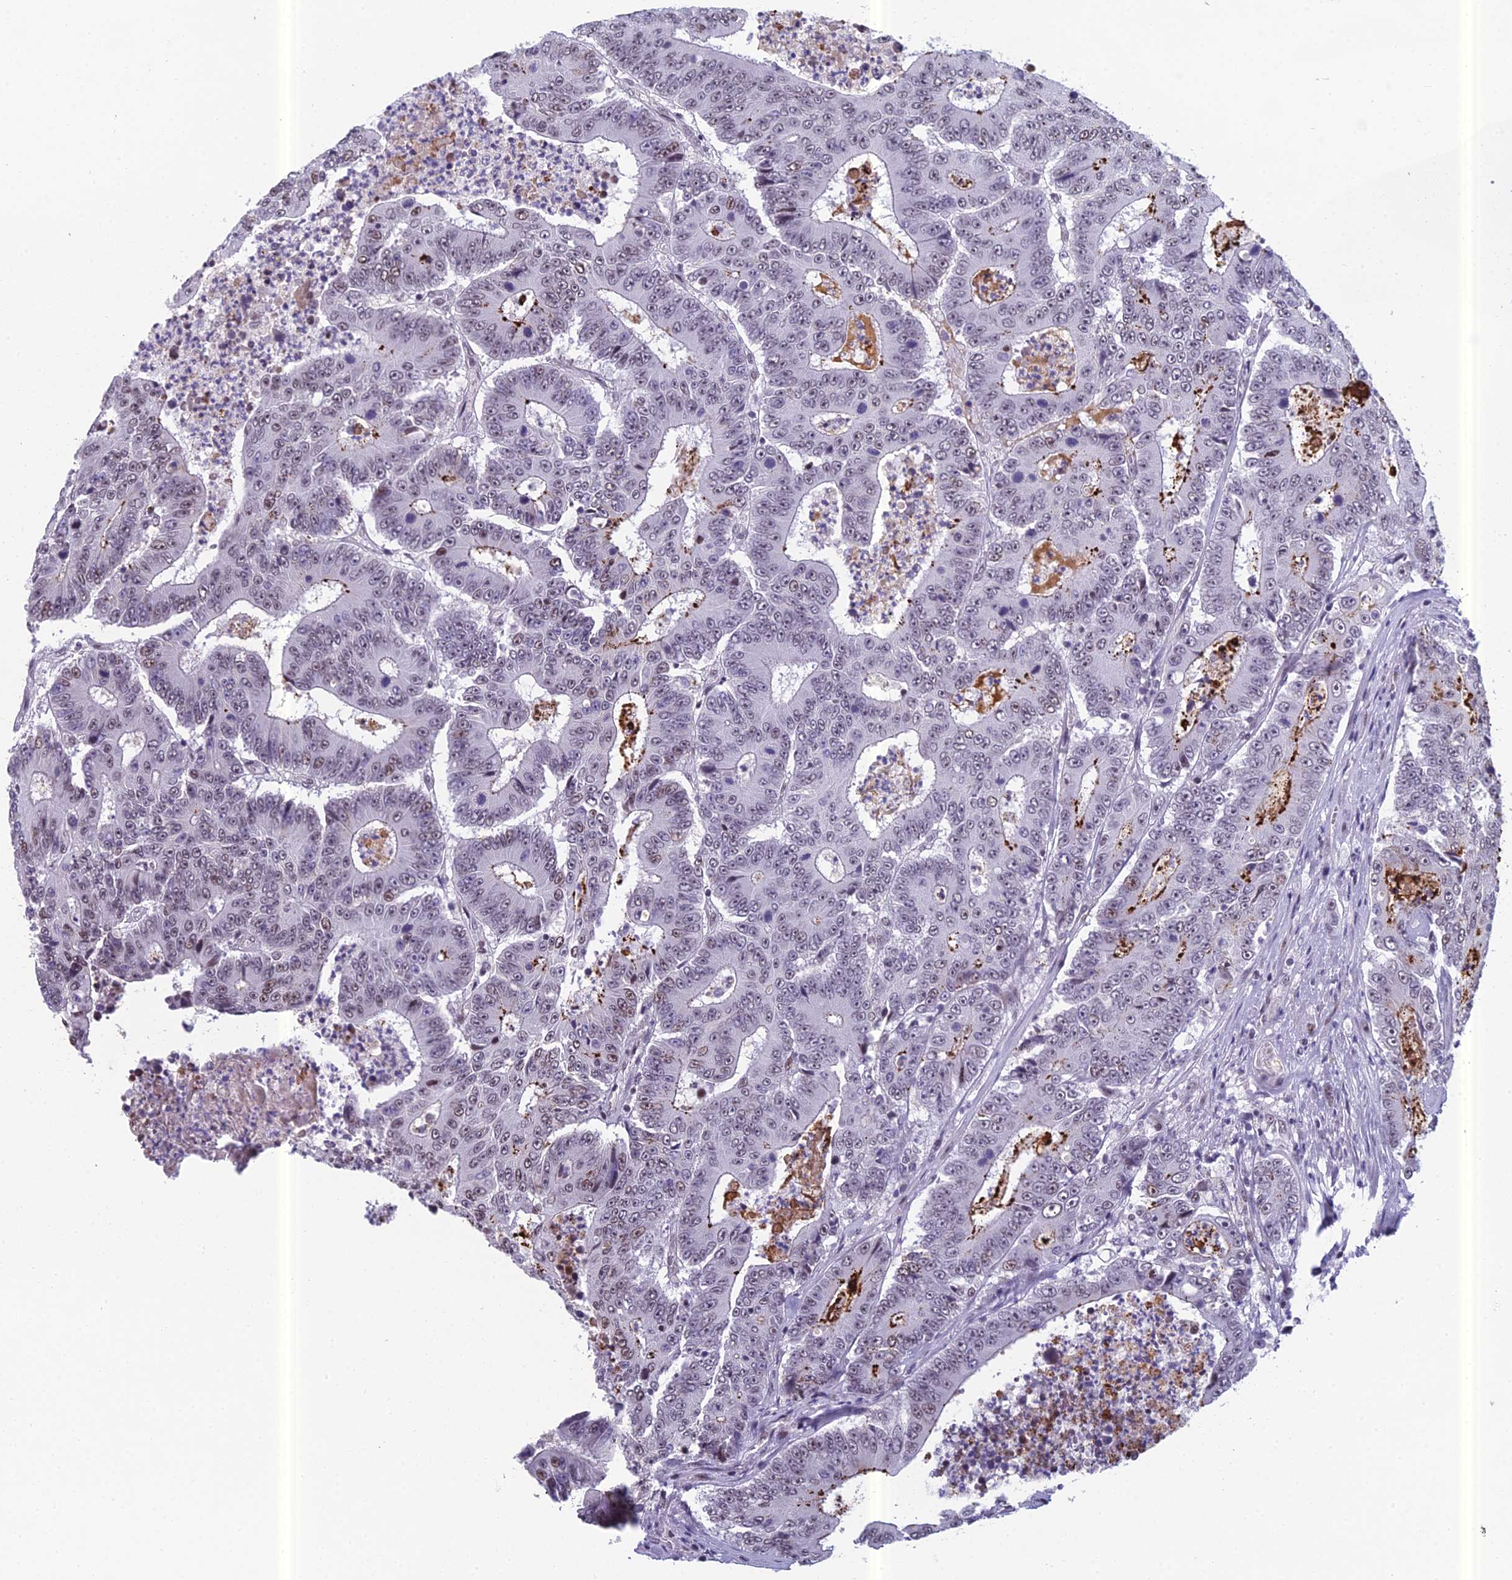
{"staining": {"intensity": "weak", "quantity": "25%-75%", "location": "nuclear"}, "tissue": "colorectal cancer", "cell_type": "Tumor cells", "image_type": "cancer", "snomed": [{"axis": "morphology", "description": "Adenocarcinoma, NOS"}, {"axis": "topography", "description": "Colon"}], "caption": "Protein staining of adenocarcinoma (colorectal) tissue reveals weak nuclear staining in approximately 25%-75% of tumor cells. Nuclei are stained in blue.", "gene": "RGS17", "patient": {"sex": "male", "age": 83}}